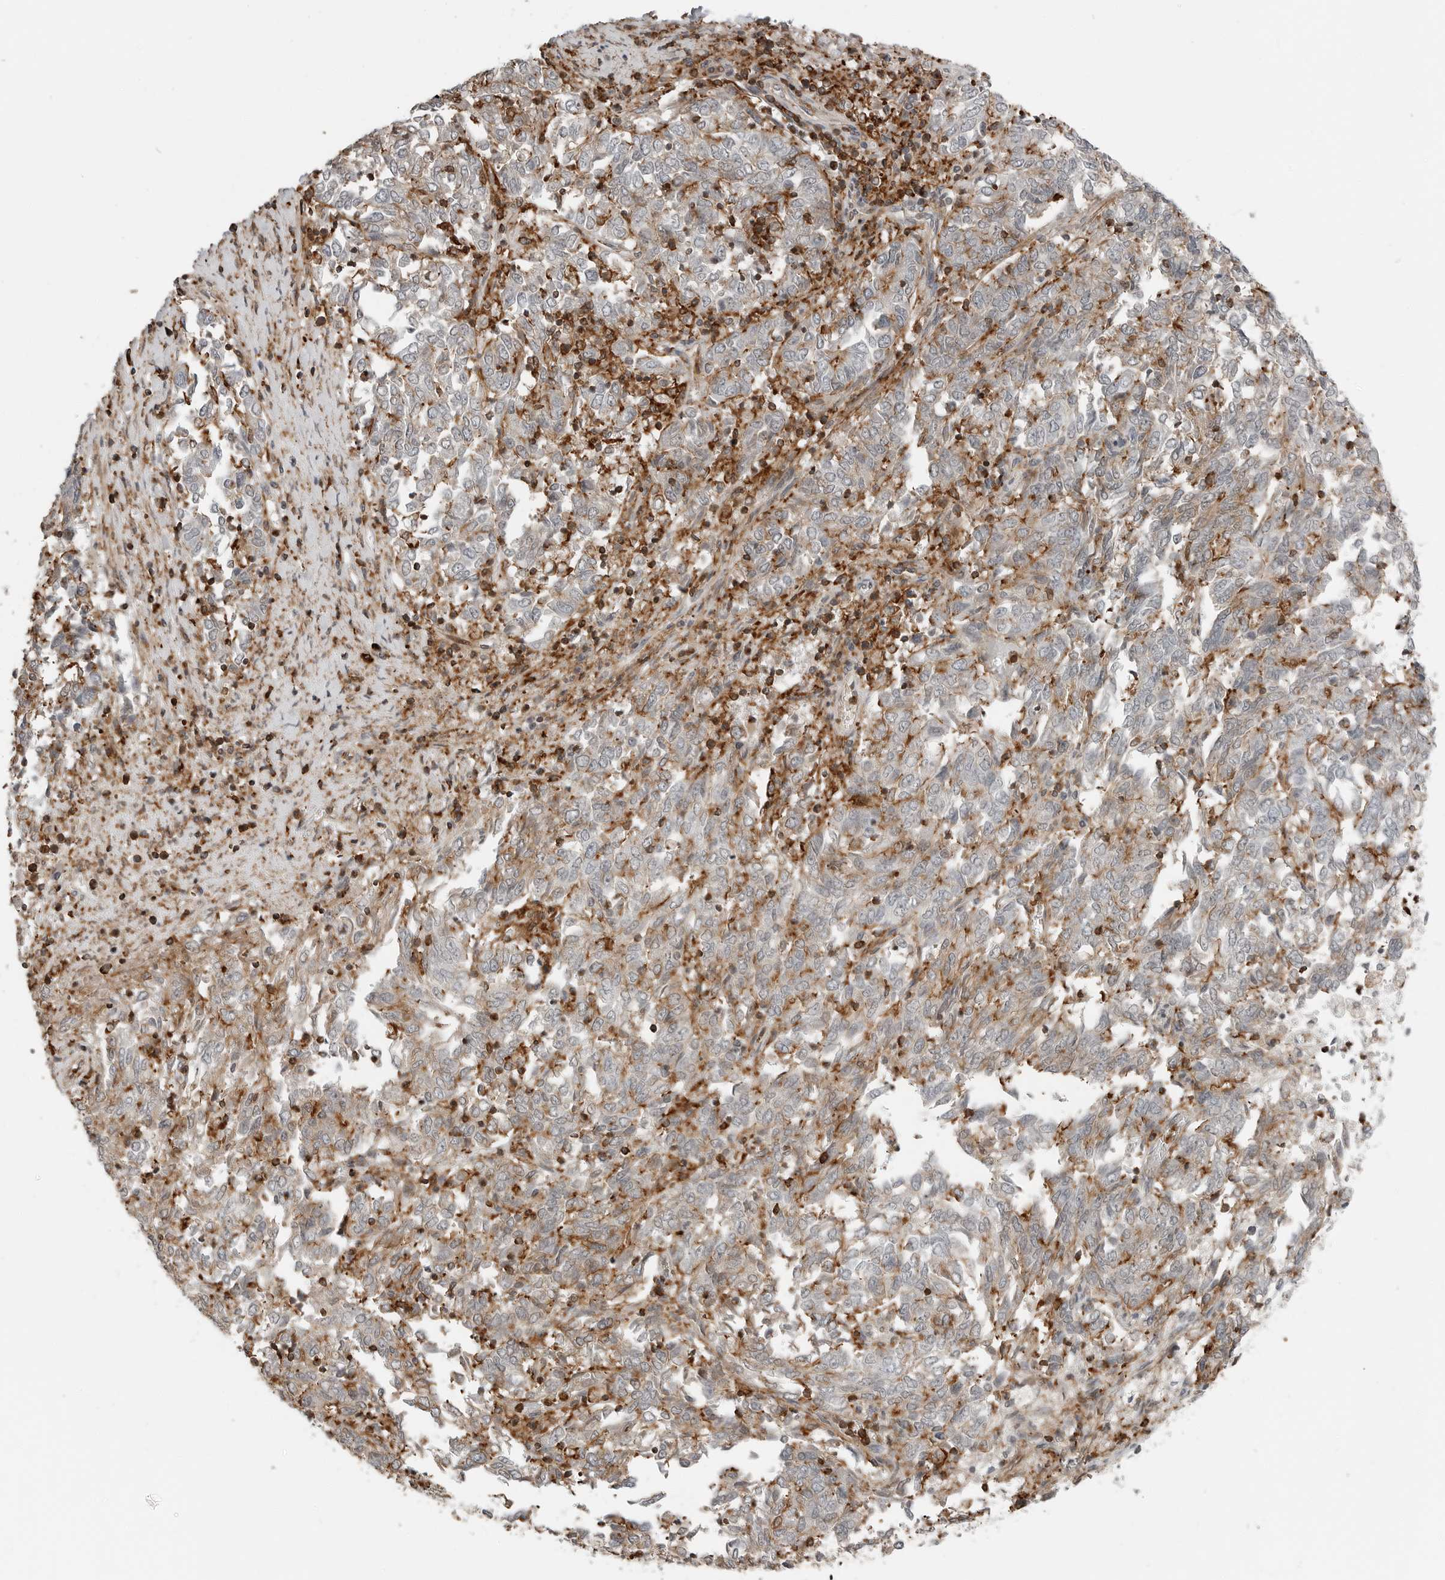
{"staining": {"intensity": "moderate", "quantity": ">75%", "location": "cytoplasmic/membranous"}, "tissue": "endometrial cancer", "cell_type": "Tumor cells", "image_type": "cancer", "snomed": [{"axis": "morphology", "description": "Adenocarcinoma, NOS"}, {"axis": "topography", "description": "Endometrium"}], "caption": "Endometrial adenocarcinoma stained with DAB immunohistochemistry exhibits medium levels of moderate cytoplasmic/membranous staining in about >75% of tumor cells.", "gene": "LEFTY2", "patient": {"sex": "female", "age": 80}}